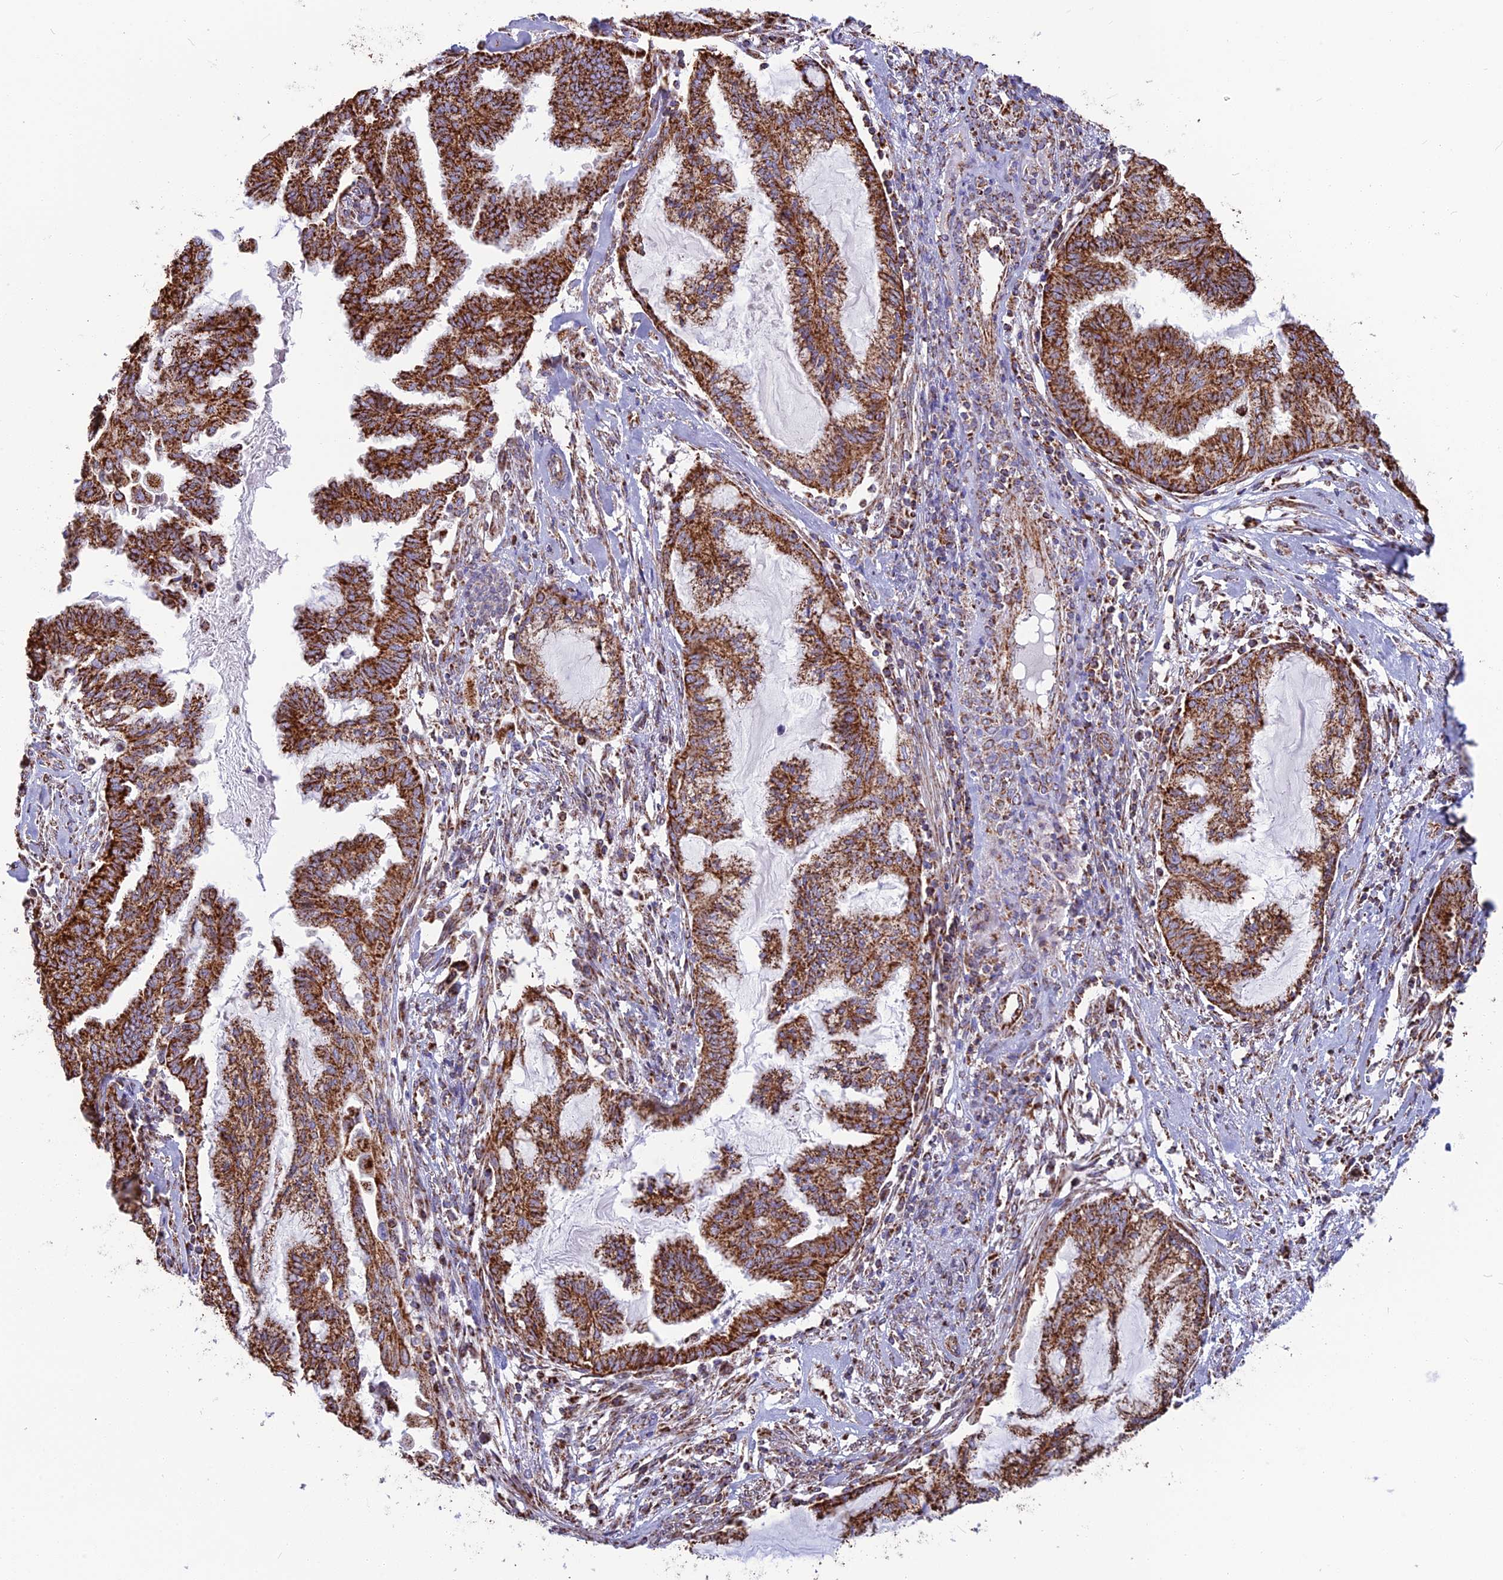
{"staining": {"intensity": "strong", "quantity": ">75%", "location": "cytoplasmic/membranous"}, "tissue": "endometrial cancer", "cell_type": "Tumor cells", "image_type": "cancer", "snomed": [{"axis": "morphology", "description": "Adenocarcinoma, NOS"}, {"axis": "topography", "description": "Endometrium"}], "caption": "Endometrial adenocarcinoma stained with a brown dye shows strong cytoplasmic/membranous positive positivity in about >75% of tumor cells.", "gene": "CS", "patient": {"sex": "female", "age": 86}}